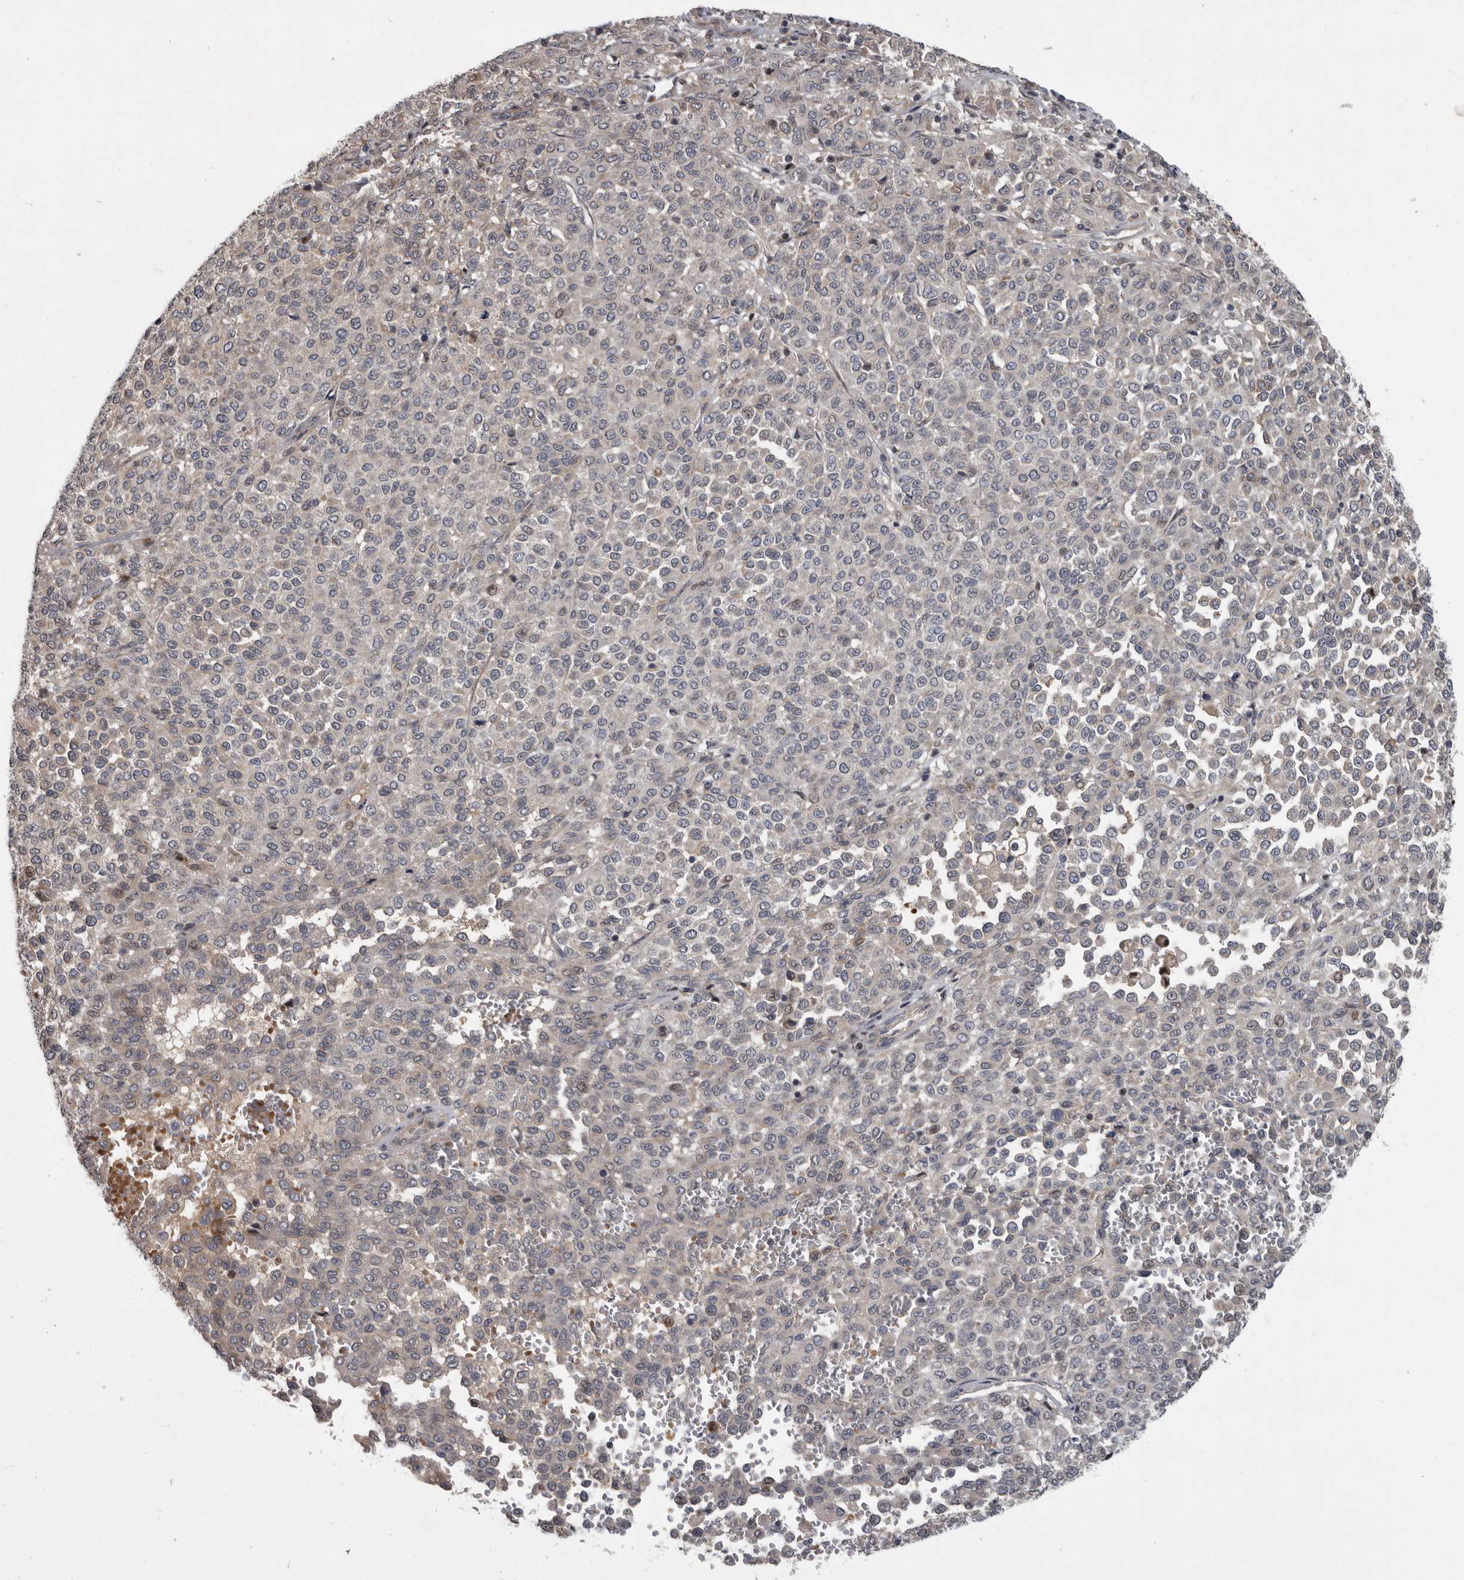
{"staining": {"intensity": "weak", "quantity": "25%-75%", "location": "cytoplasmic/membranous"}, "tissue": "melanoma", "cell_type": "Tumor cells", "image_type": "cancer", "snomed": [{"axis": "morphology", "description": "Malignant melanoma, Metastatic site"}, {"axis": "topography", "description": "Pancreas"}], "caption": "High-magnification brightfield microscopy of malignant melanoma (metastatic site) stained with DAB (brown) and counterstained with hematoxylin (blue). tumor cells exhibit weak cytoplasmic/membranous expression is seen in approximately25%-75% of cells.", "gene": "PDE7A", "patient": {"sex": "female", "age": 30}}